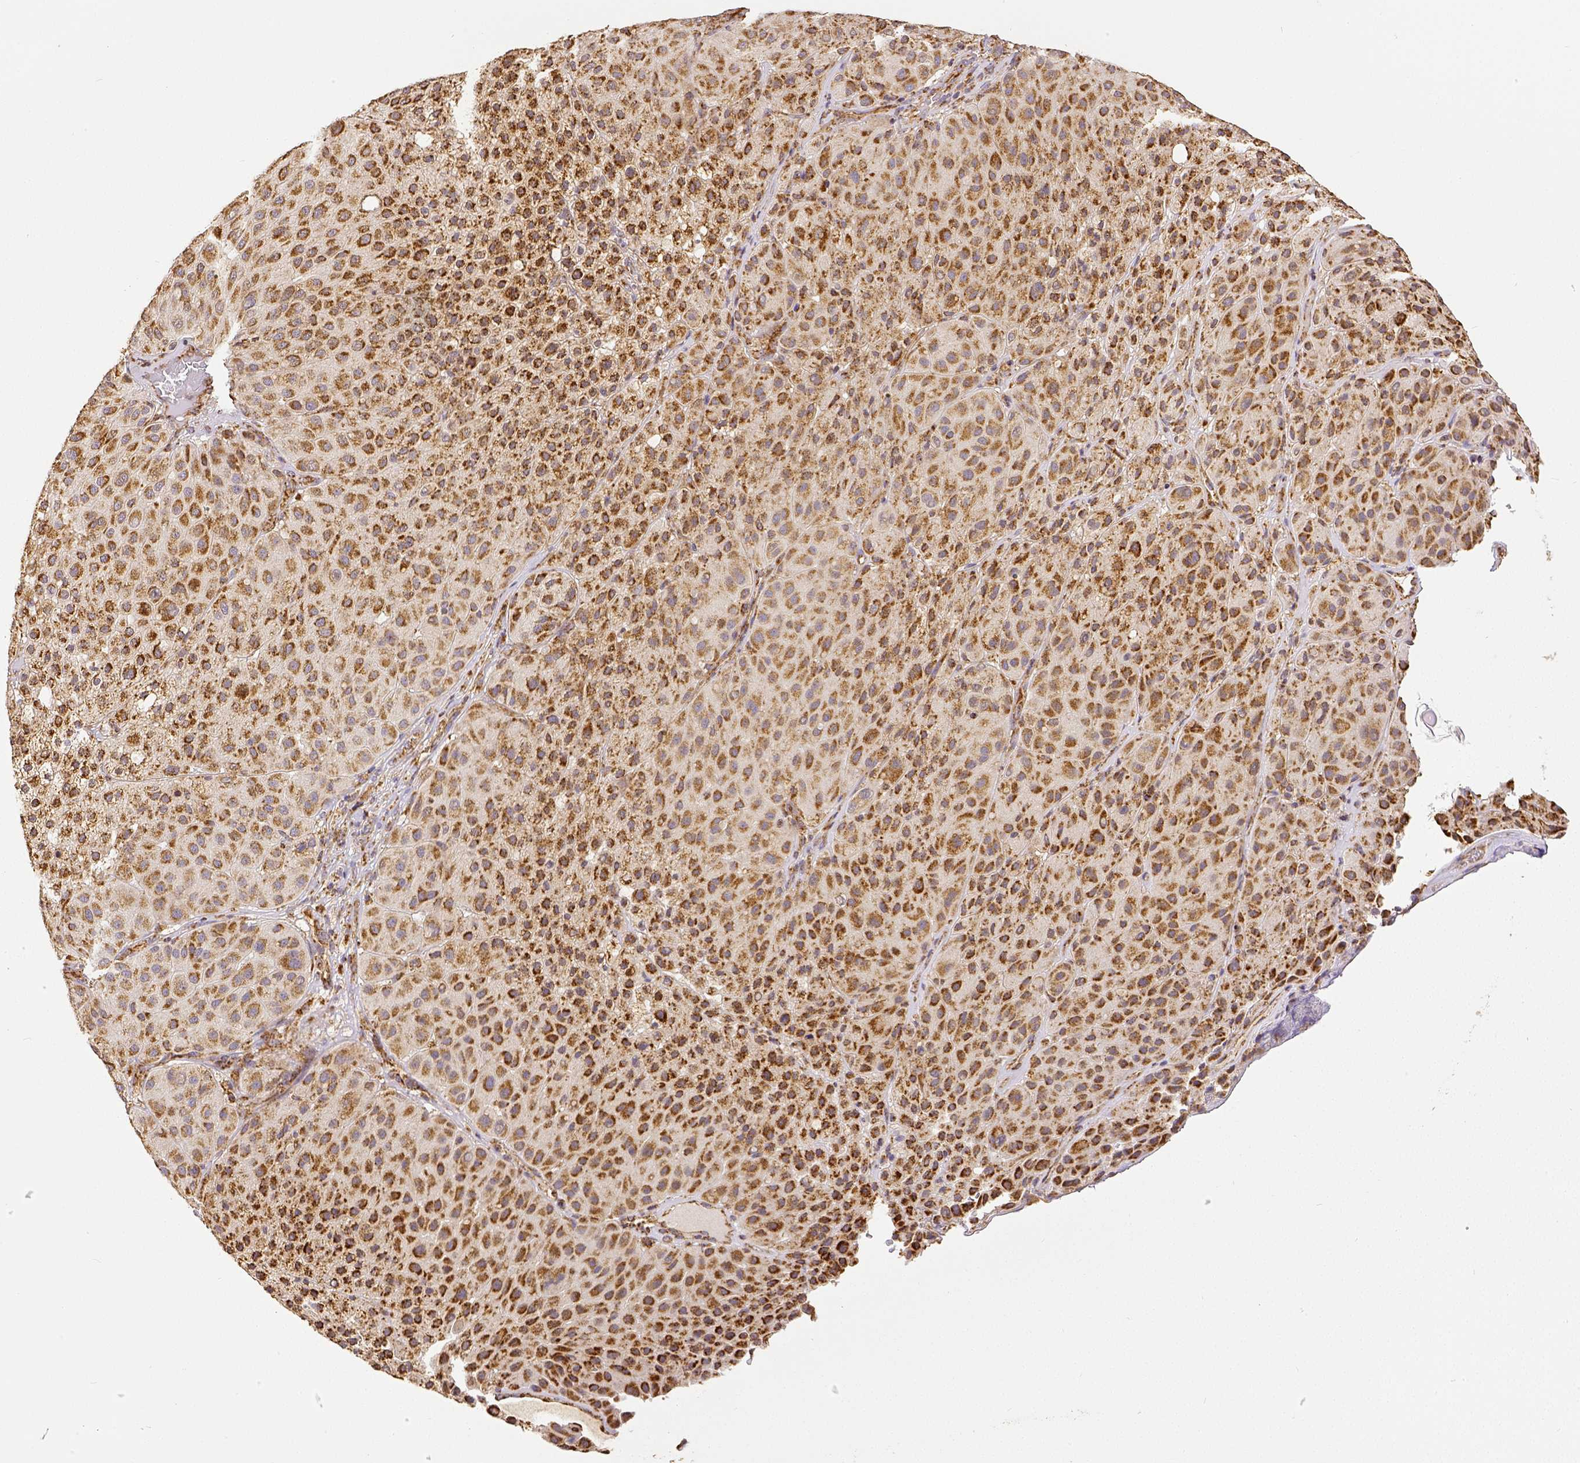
{"staining": {"intensity": "moderate", "quantity": ">75%", "location": "cytoplasmic/membranous"}, "tissue": "melanoma", "cell_type": "Tumor cells", "image_type": "cancer", "snomed": [{"axis": "morphology", "description": "Malignant melanoma, Metastatic site"}, {"axis": "topography", "description": "Smooth muscle"}], "caption": "Immunohistochemical staining of melanoma shows medium levels of moderate cytoplasmic/membranous positivity in approximately >75% of tumor cells.", "gene": "SDHB", "patient": {"sex": "male", "age": 41}}